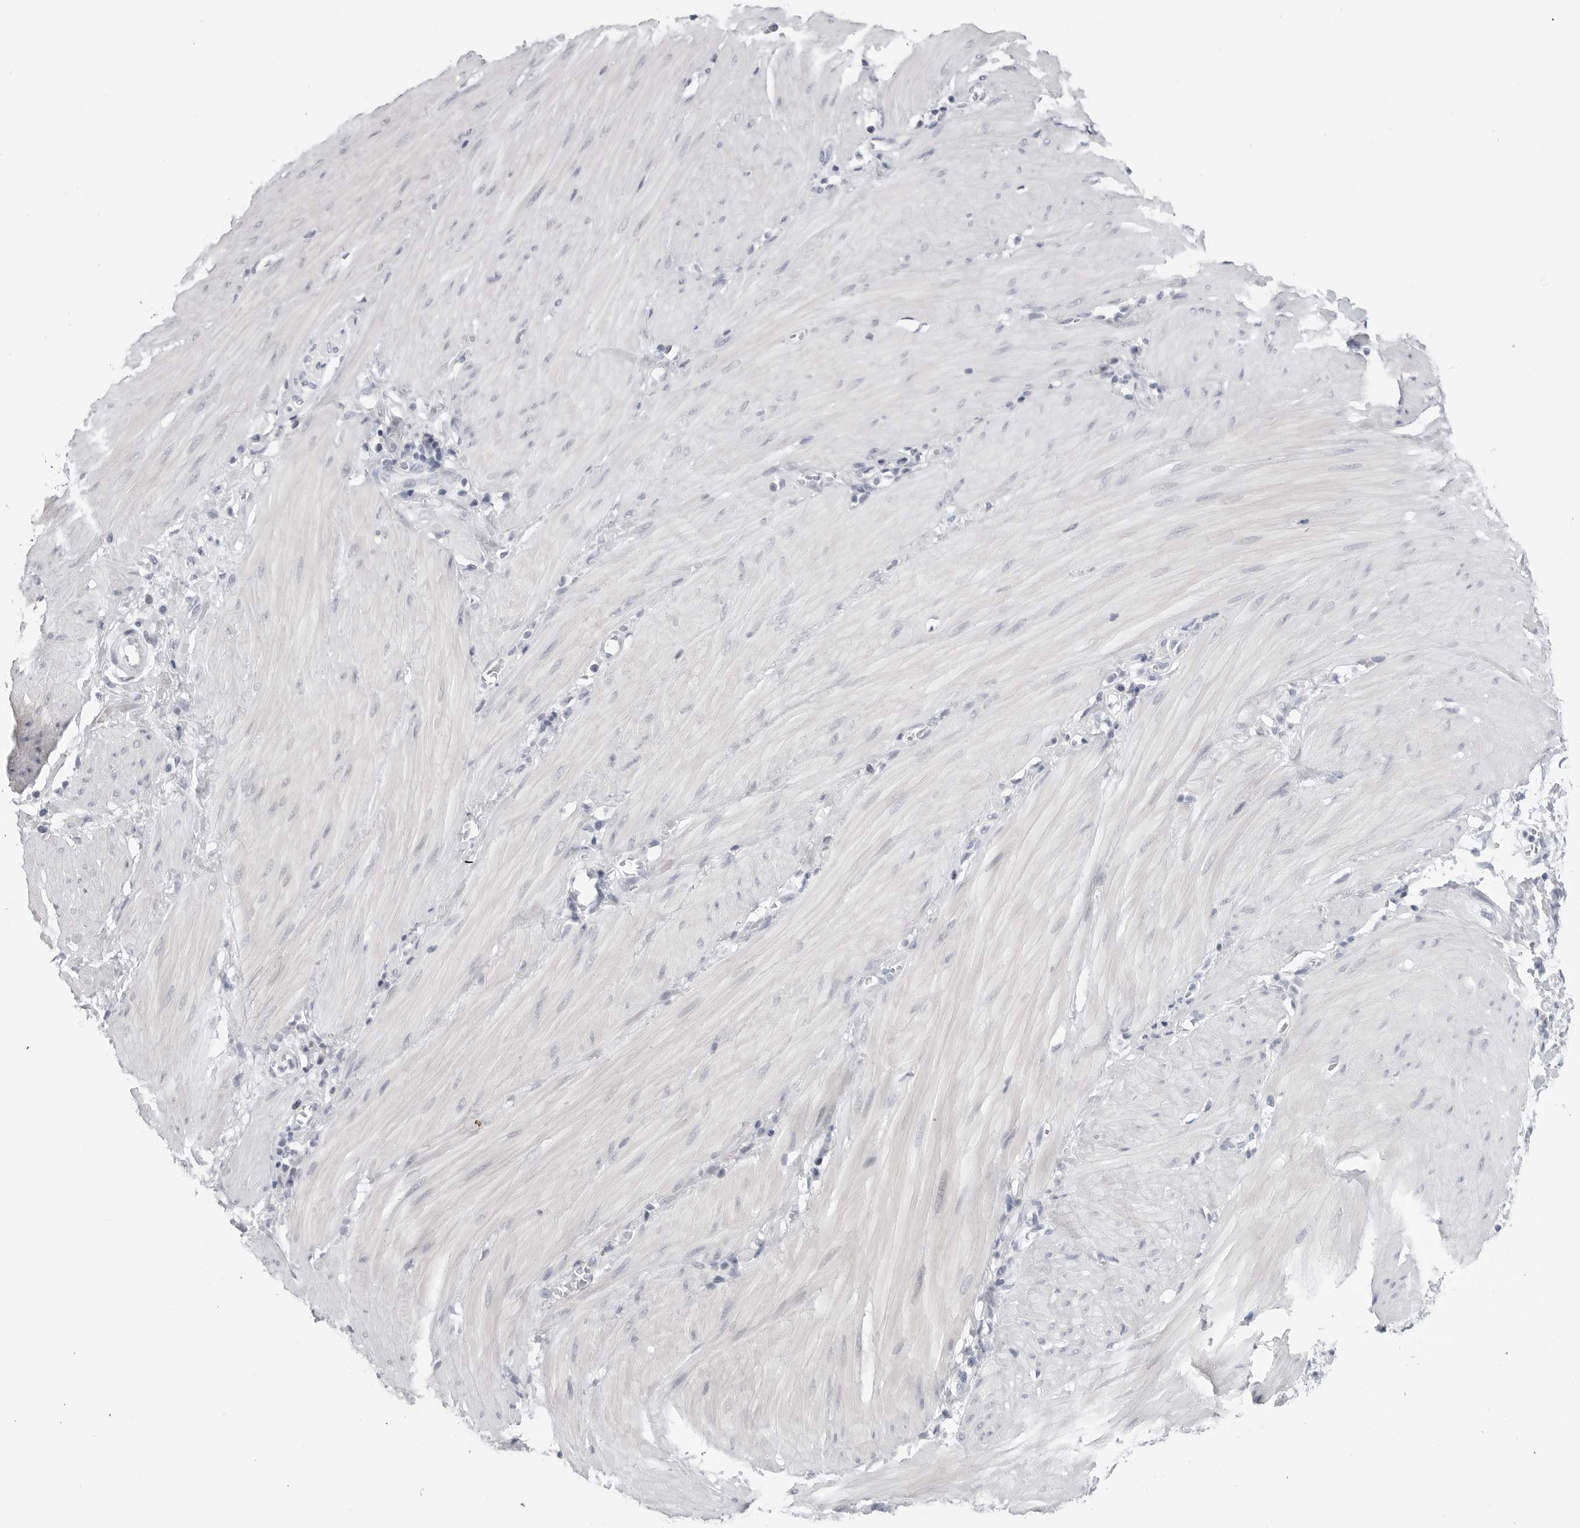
{"staining": {"intensity": "negative", "quantity": "none", "location": "none"}, "tissue": "stomach cancer", "cell_type": "Tumor cells", "image_type": "cancer", "snomed": [{"axis": "morphology", "description": "Adenocarcinoma, NOS"}, {"axis": "topography", "description": "Stomach"}, {"axis": "topography", "description": "Stomach, lower"}], "caption": "Human stomach cancer (adenocarcinoma) stained for a protein using IHC shows no staining in tumor cells.", "gene": "PGA3", "patient": {"sex": "female", "age": 48}}